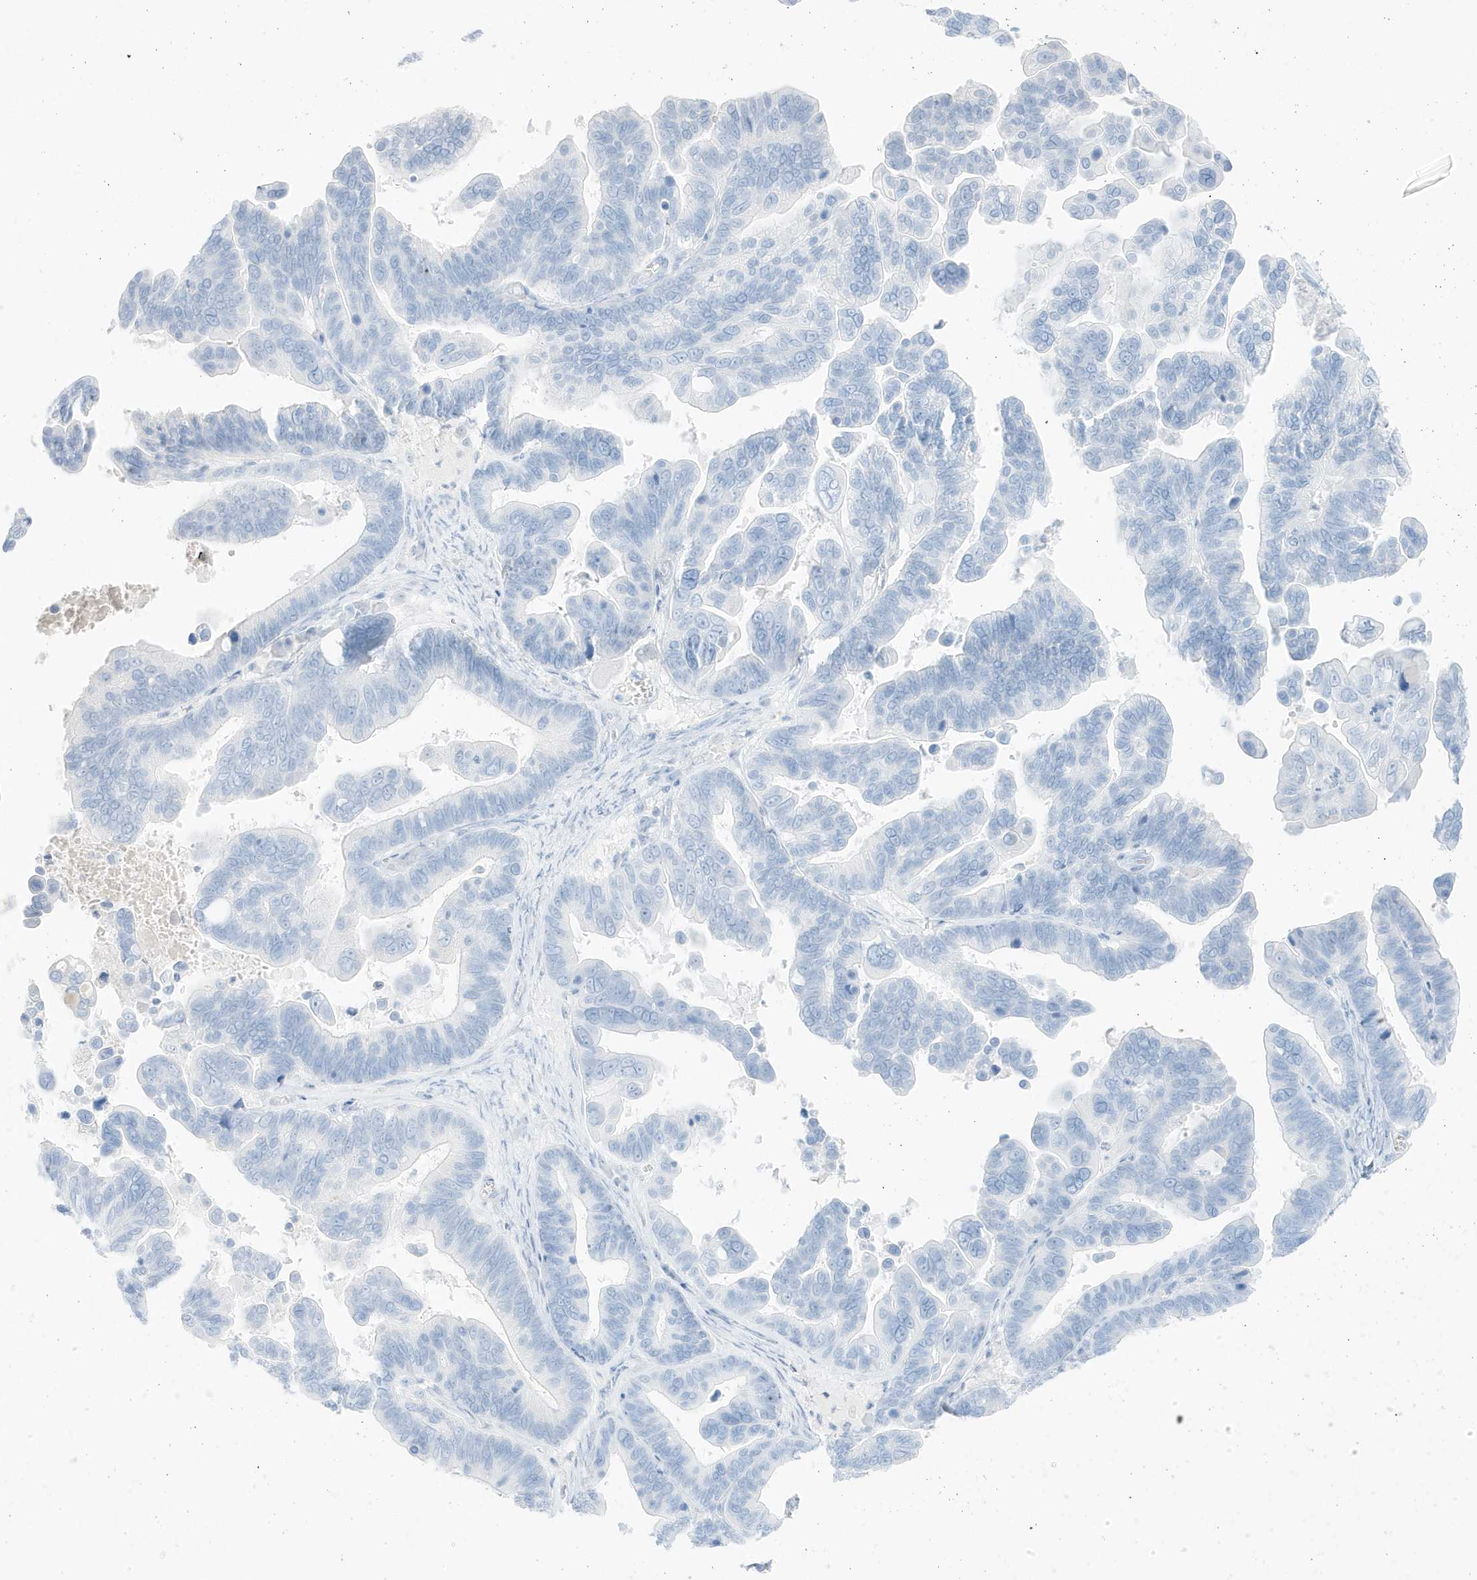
{"staining": {"intensity": "negative", "quantity": "none", "location": "none"}, "tissue": "ovarian cancer", "cell_type": "Tumor cells", "image_type": "cancer", "snomed": [{"axis": "morphology", "description": "Cystadenocarcinoma, serous, NOS"}, {"axis": "topography", "description": "Ovary"}], "caption": "Photomicrograph shows no significant protein staining in tumor cells of serous cystadenocarcinoma (ovarian).", "gene": "SLC22A13", "patient": {"sex": "female", "age": 56}}